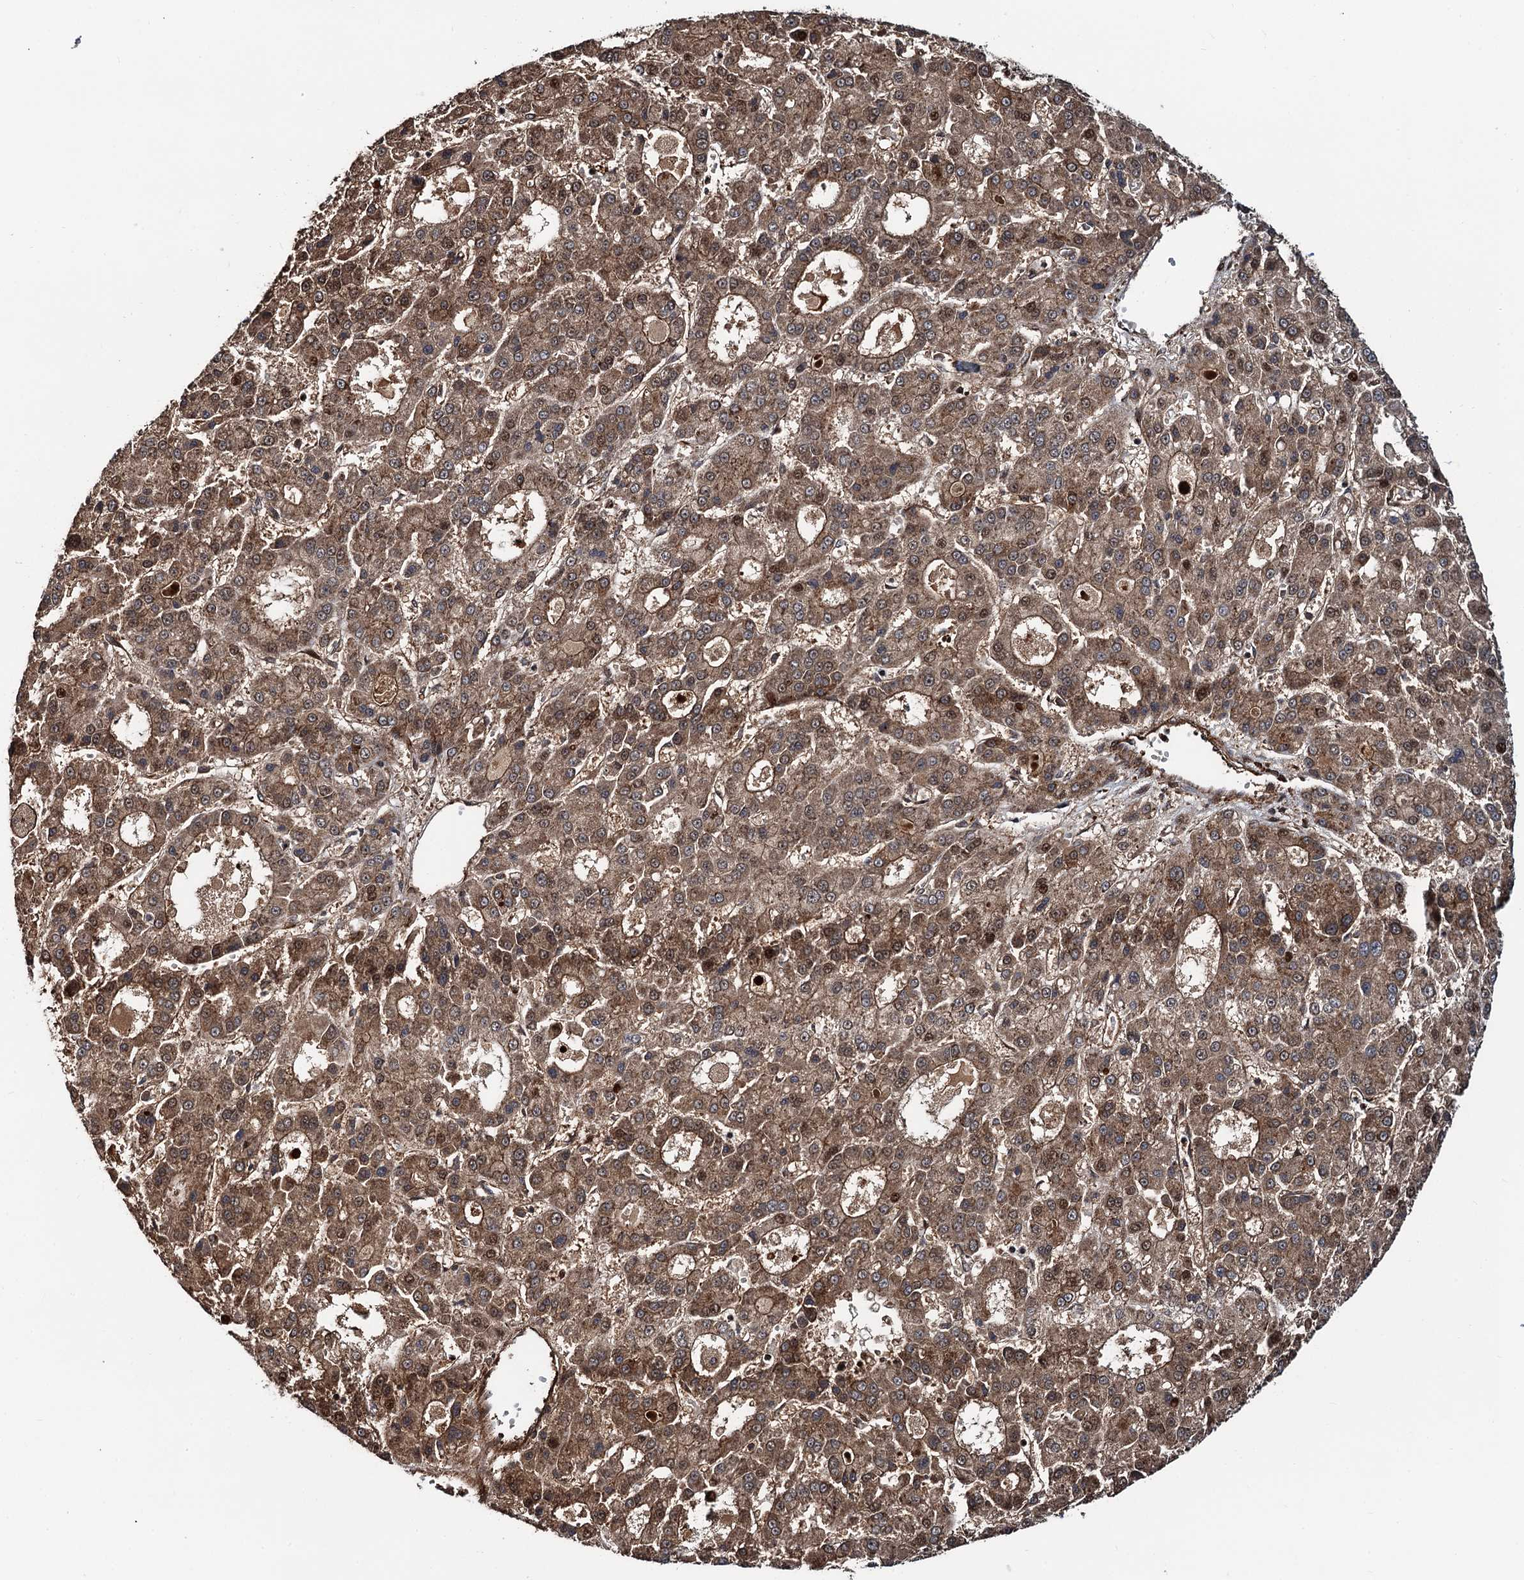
{"staining": {"intensity": "moderate", "quantity": ">75%", "location": "cytoplasmic/membranous,nuclear"}, "tissue": "liver cancer", "cell_type": "Tumor cells", "image_type": "cancer", "snomed": [{"axis": "morphology", "description": "Carcinoma, Hepatocellular, NOS"}, {"axis": "topography", "description": "Liver"}], "caption": "Immunohistochemical staining of liver hepatocellular carcinoma exhibits medium levels of moderate cytoplasmic/membranous and nuclear protein positivity in approximately >75% of tumor cells. The staining was performed using DAB, with brown indicating positive protein expression. Nuclei are stained blue with hematoxylin.", "gene": "SNRNP25", "patient": {"sex": "male", "age": 70}}